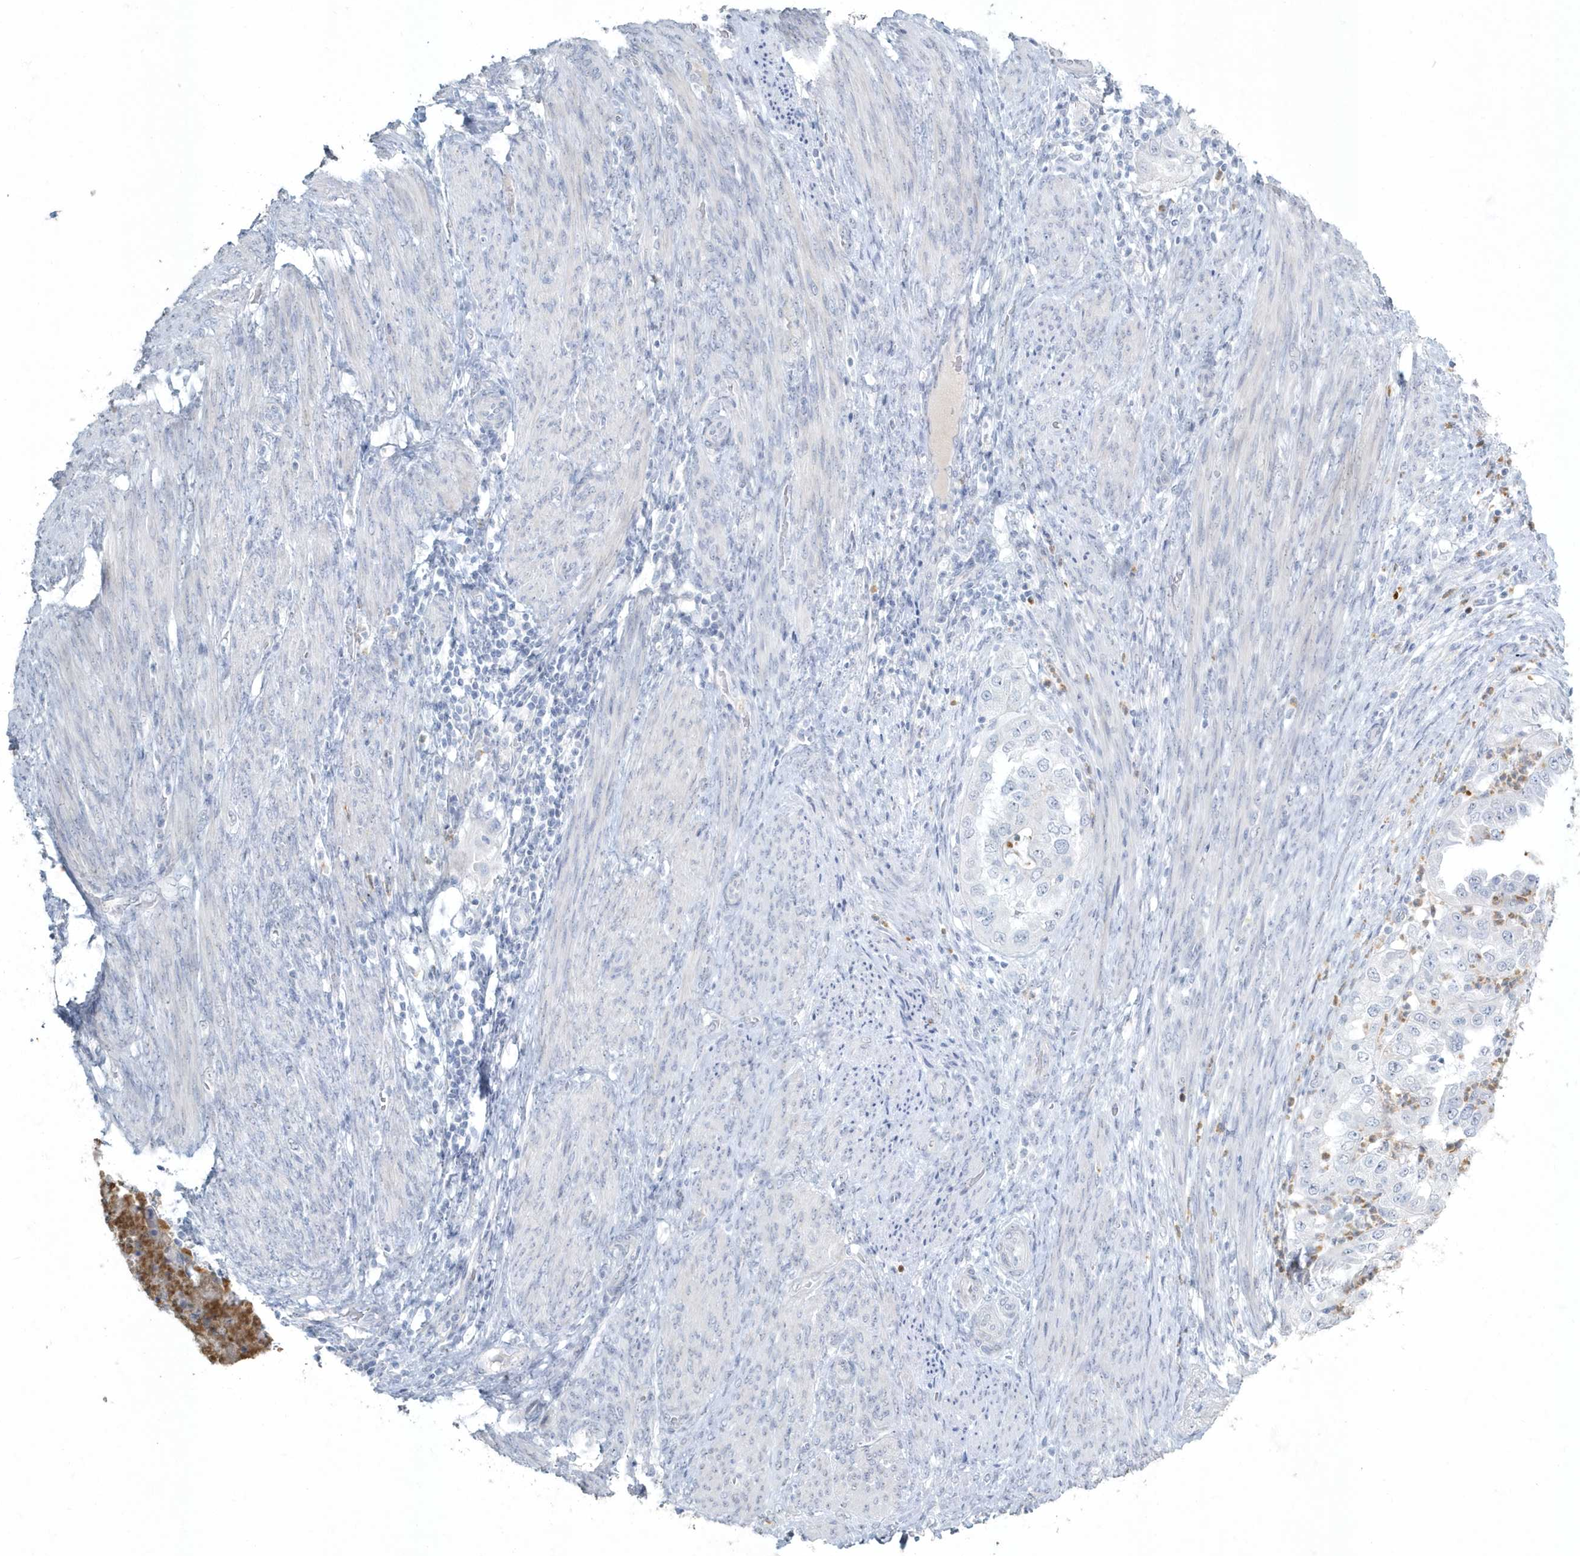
{"staining": {"intensity": "negative", "quantity": "none", "location": "none"}, "tissue": "endometrial cancer", "cell_type": "Tumor cells", "image_type": "cancer", "snomed": [{"axis": "morphology", "description": "Adenocarcinoma, NOS"}, {"axis": "topography", "description": "Endometrium"}], "caption": "Adenocarcinoma (endometrial) was stained to show a protein in brown. There is no significant positivity in tumor cells.", "gene": "MYOT", "patient": {"sex": "female", "age": 85}}